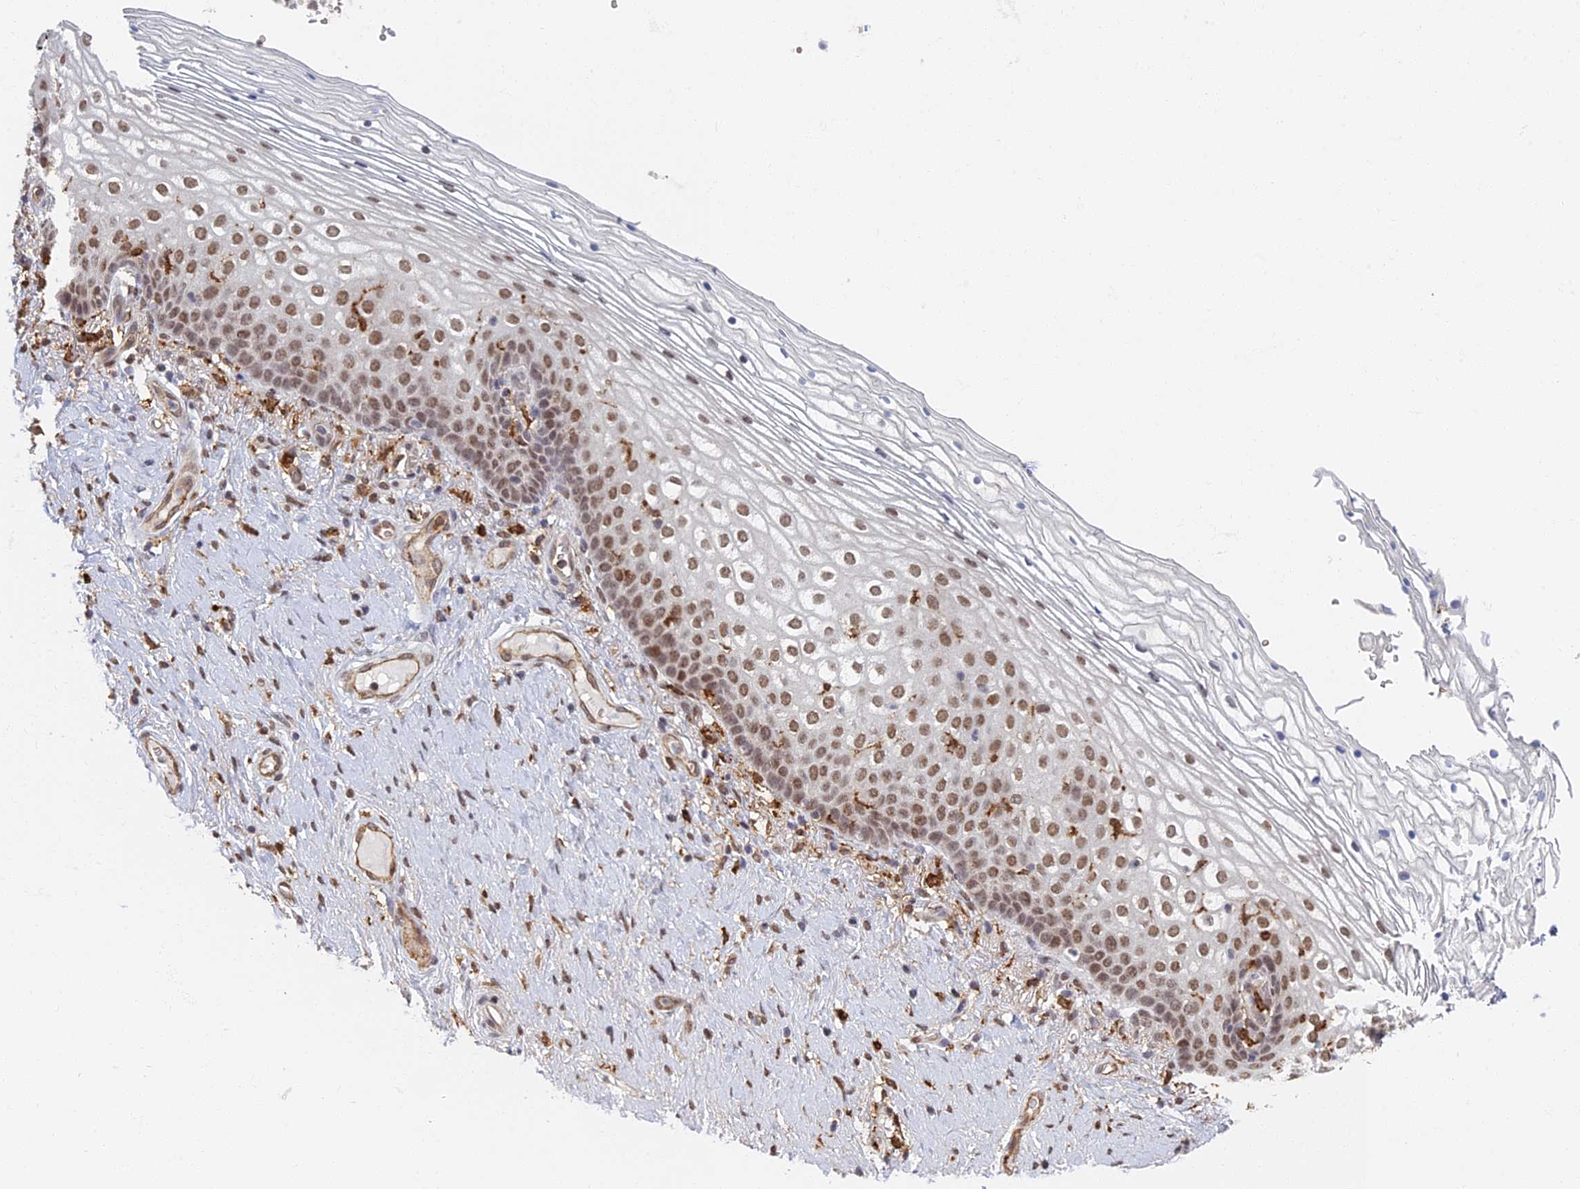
{"staining": {"intensity": "moderate", "quantity": "25%-75%", "location": "nuclear"}, "tissue": "vagina", "cell_type": "Squamous epithelial cells", "image_type": "normal", "snomed": [{"axis": "morphology", "description": "Normal tissue, NOS"}, {"axis": "topography", "description": "Vagina"}], "caption": "Immunohistochemistry staining of unremarkable vagina, which reveals medium levels of moderate nuclear expression in about 25%-75% of squamous epithelial cells indicating moderate nuclear protein positivity. The staining was performed using DAB (3,3'-diaminobenzidine) (brown) for protein detection and nuclei were counterstained in hematoxylin (blue).", "gene": "GPATCH1", "patient": {"sex": "female", "age": 60}}